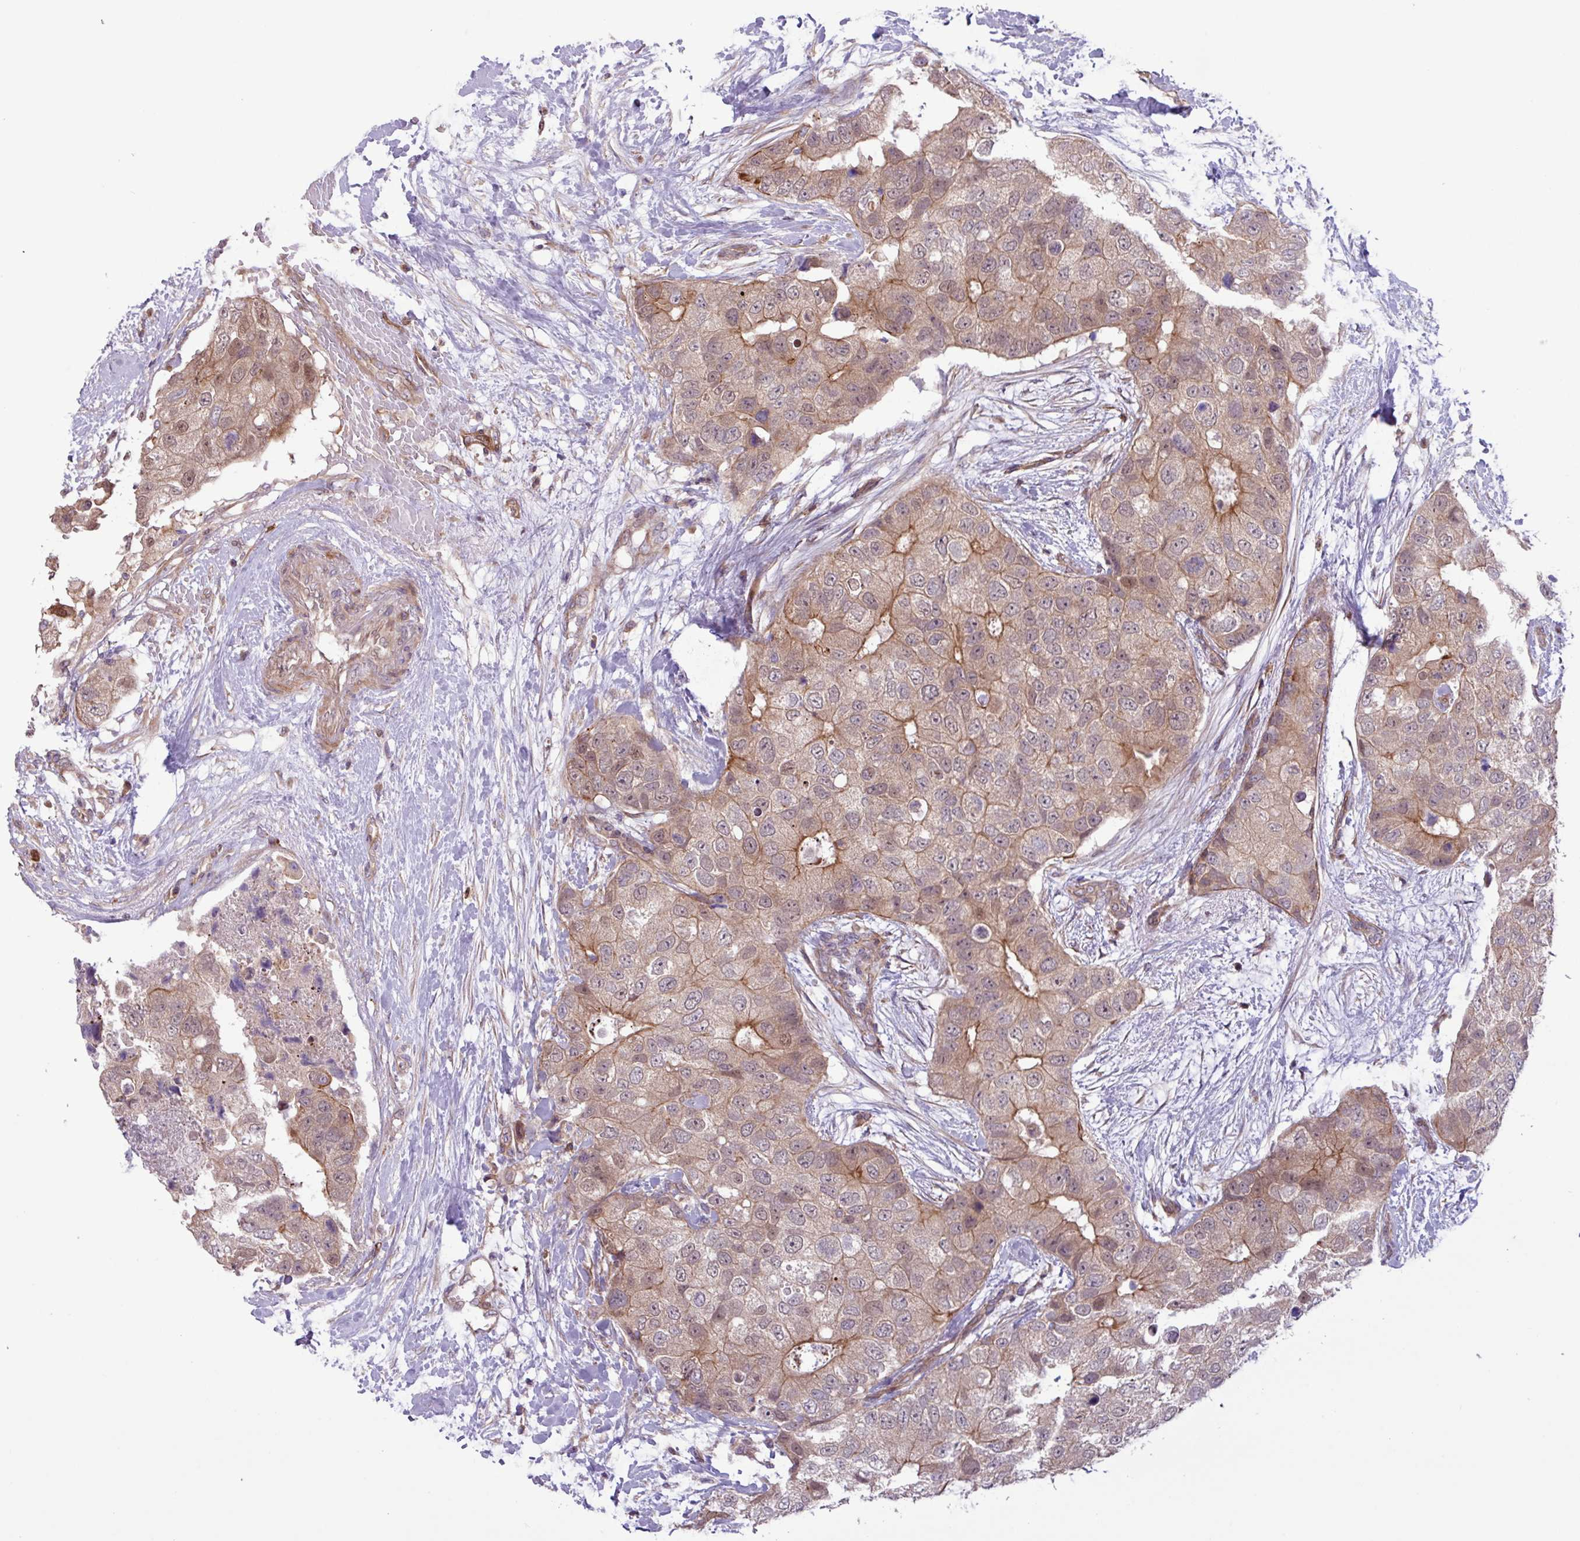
{"staining": {"intensity": "weak", "quantity": ">75%", "location": "cytoplasmic/membranous,nuclear"}, "tissue": "breast cancer", "cell_type": "Tumor cells", "image_type": "cancer", "snomed": [{"axis": "morphology", "description": "Duct carcinoma"}, {"axis": "topography", "description": "Breast"}], "caption": "Brown immunohistochemical staining in human intraductal carcinoma (breast) displays weak cytoplasmic/membranous and nuclear positivity in approximately >75% of tumor cells.", "gene": "CNTRL", "patient": {"sex": "female", "age": 62}}